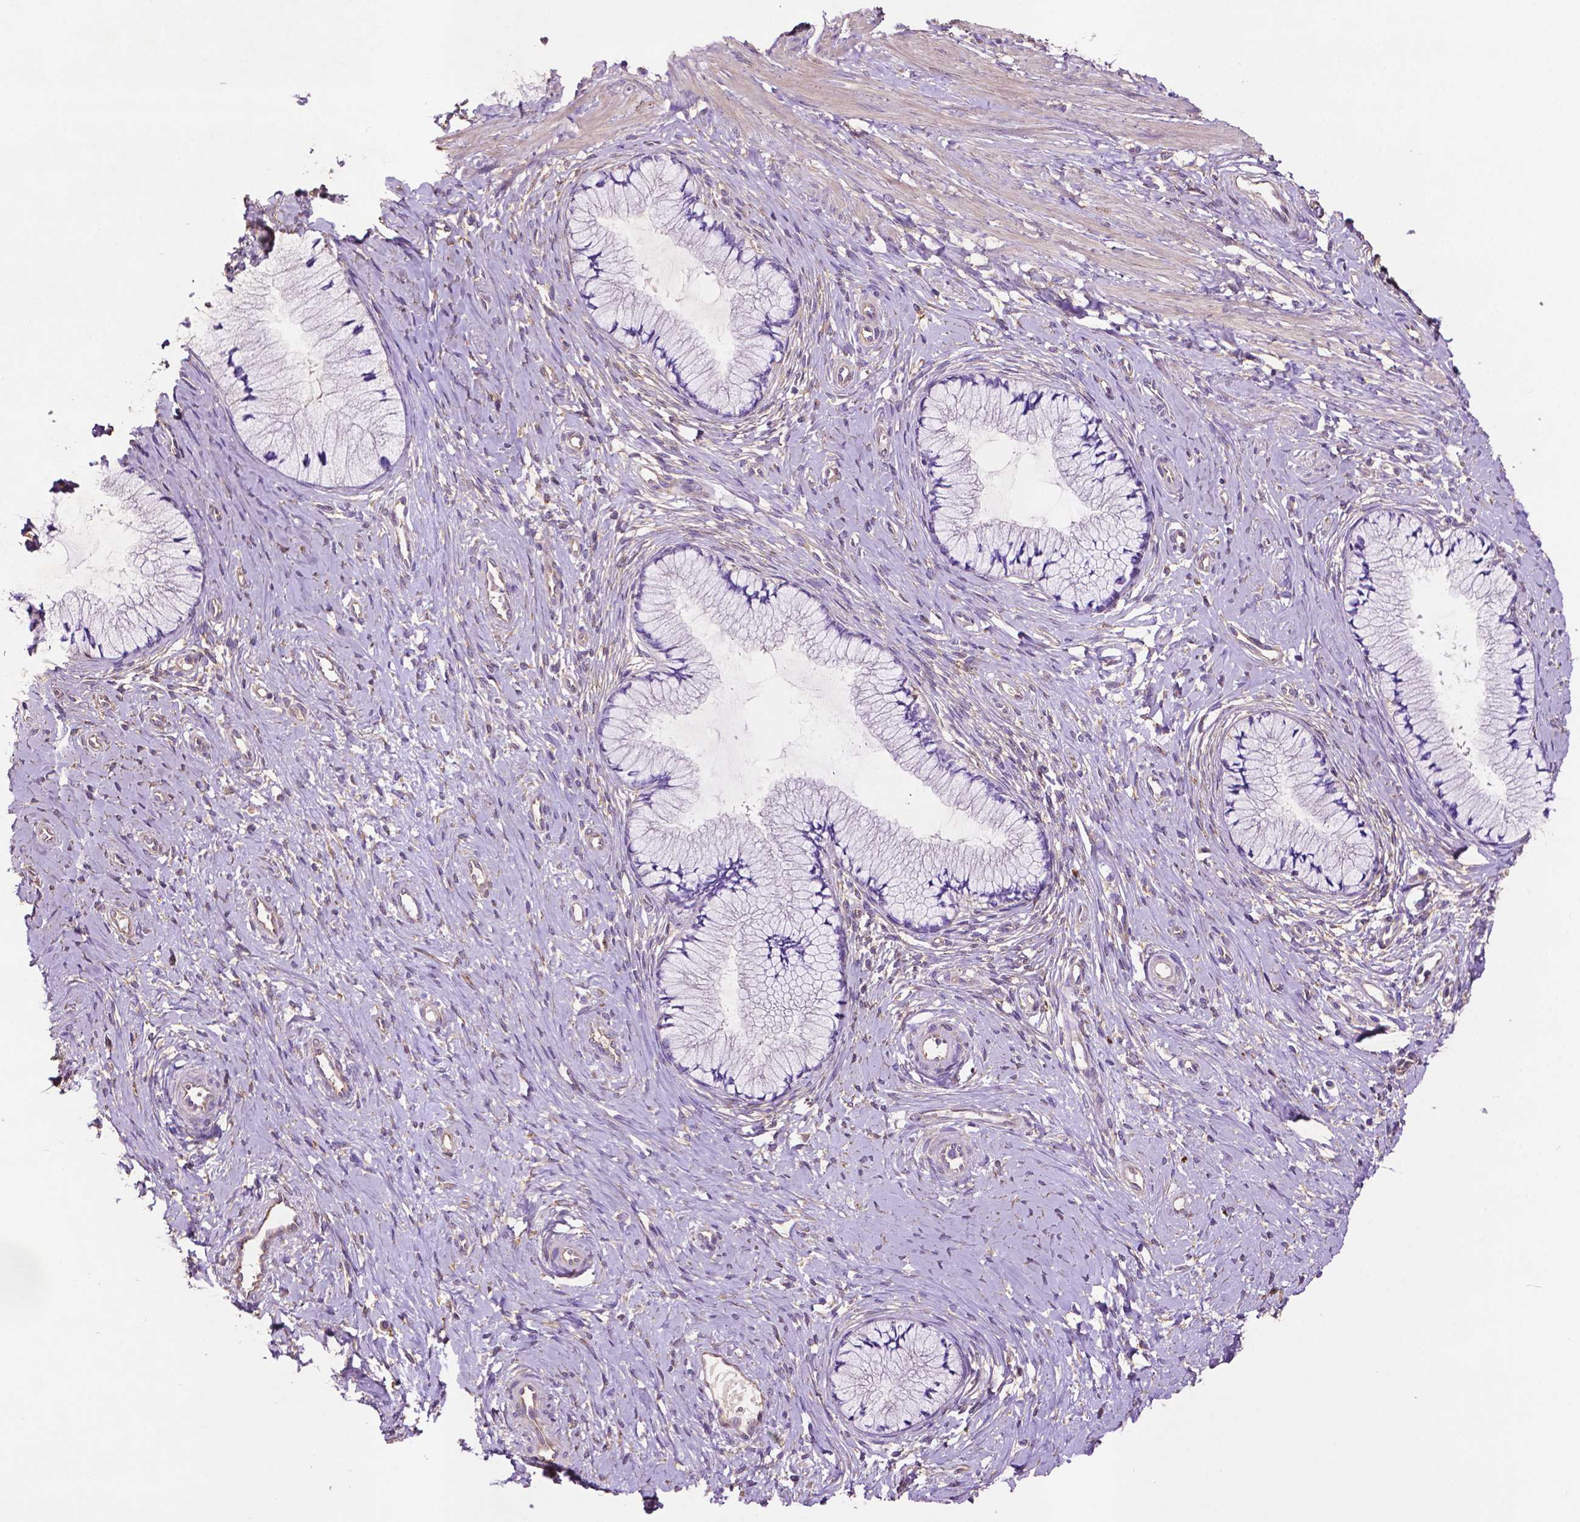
{"staining": {"intensity": "negative", "quantity": "none", "location": "none"}, "tissue": "cervix", "cell_type": "Glandular cells", "image_type": "normal", "snomed": [{"axis": "morphology", "description": "Normal tissue, NOS"}, {"axis": "topography", "description": "Cervix"}], "caption": "Cervix was stained to show a protein in brown. There is no significant positivity in glandular cells. (DAB immunohistochemistry, high magnification).", "gene": "GDPD5", "patient": {"sex": "female", "age": 37}}